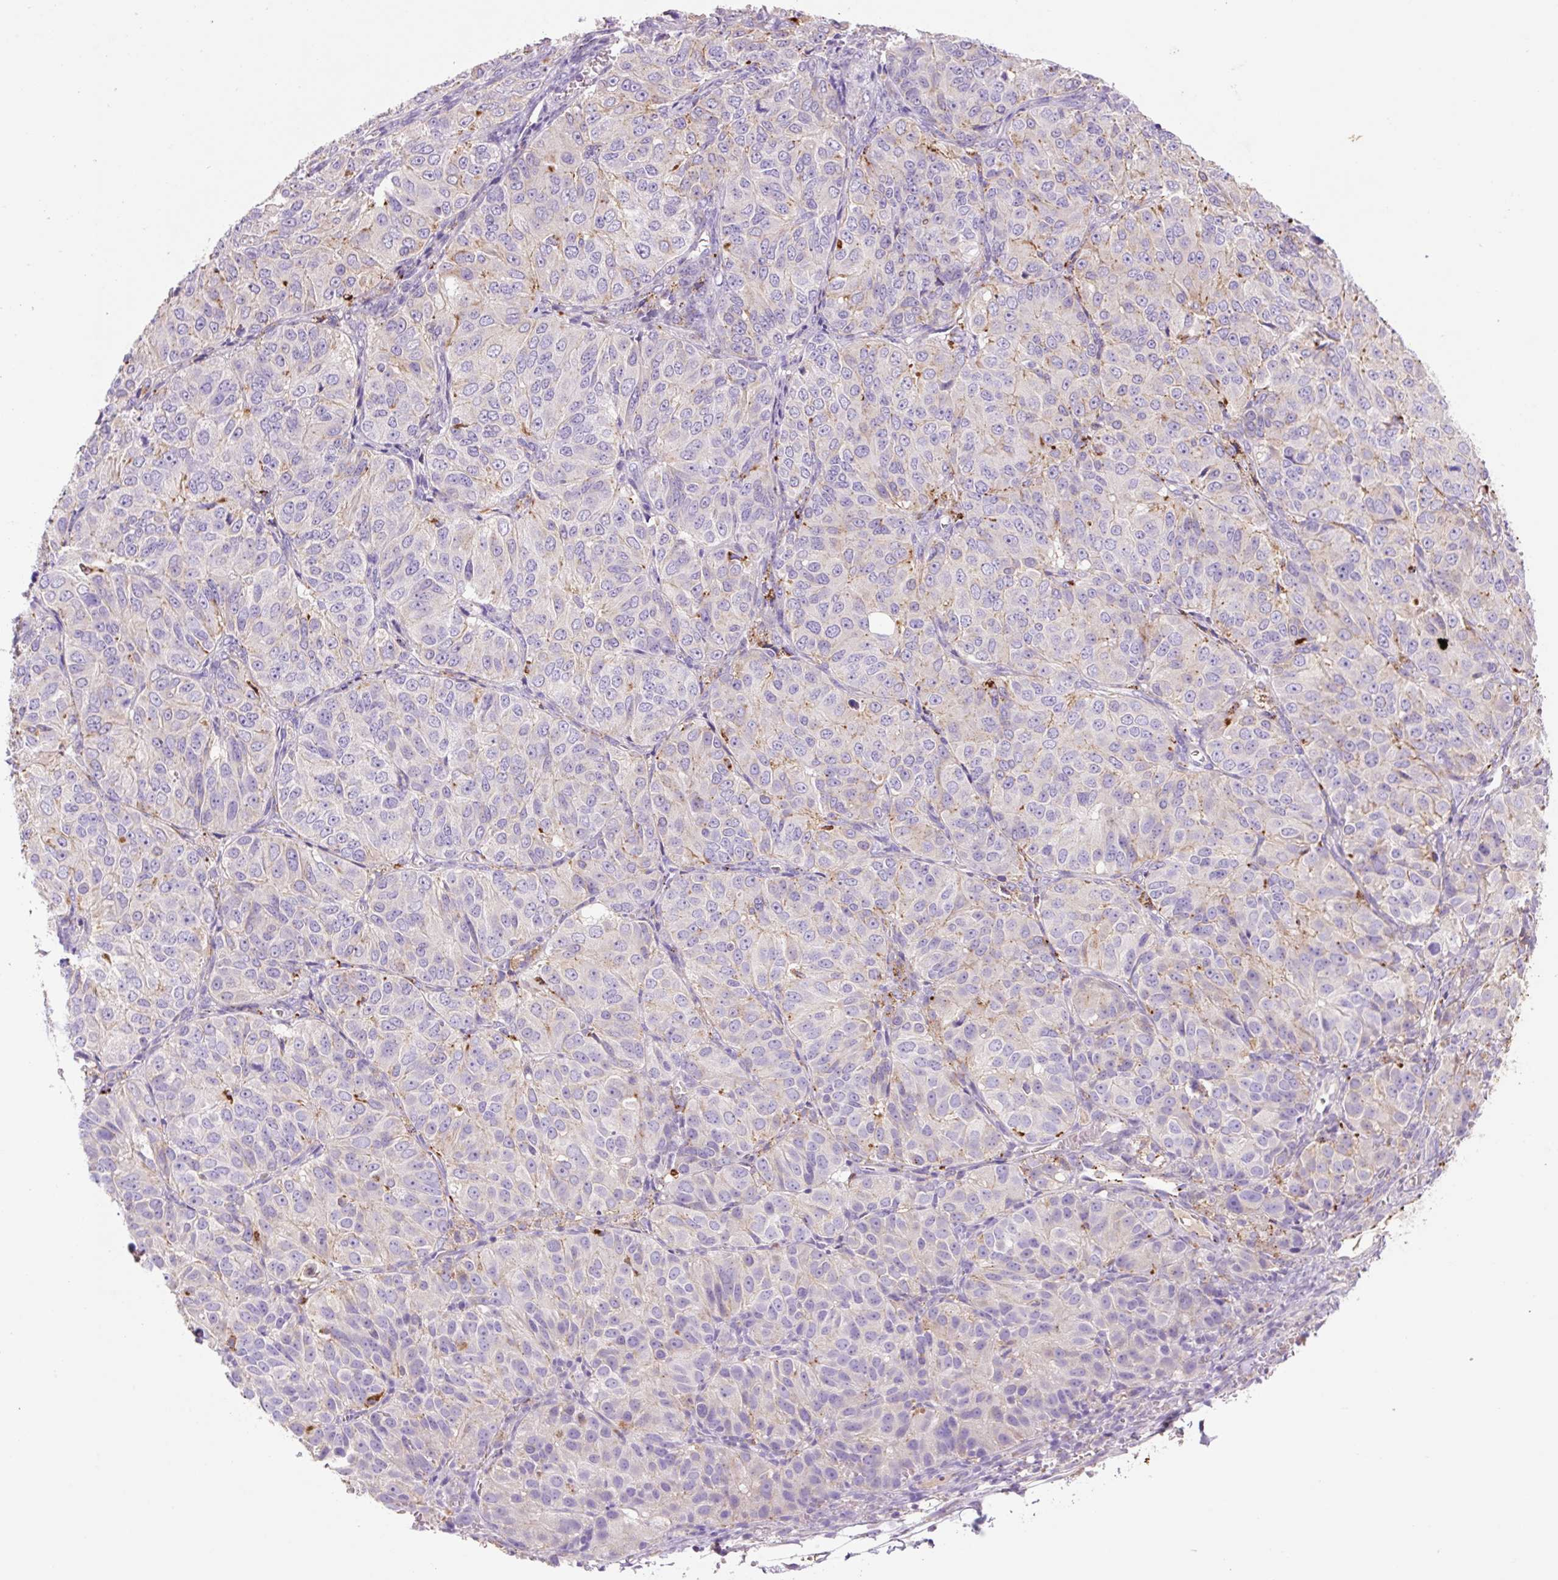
{"staining": {"intensity": "weak", "quantity": "<25%", "location": "cytoplasmic/membranous"}, "tissue": "ovarian cancer", "cell_type": "Tumor cells", "image_type": "cancer", "snomed": [{"axis": "morphology", "description": "Carcinoma, endometroid"}, {"axis": "topography", "description": "Ovary"}], "caption": "This is an immunohistochemistry (IHC) photomicrograph of human ovarian endometroid carcinoma. There is no positivity in tumor cells.", "gene": "HEXA", "patient": {"sex": "female", "age": 51}}